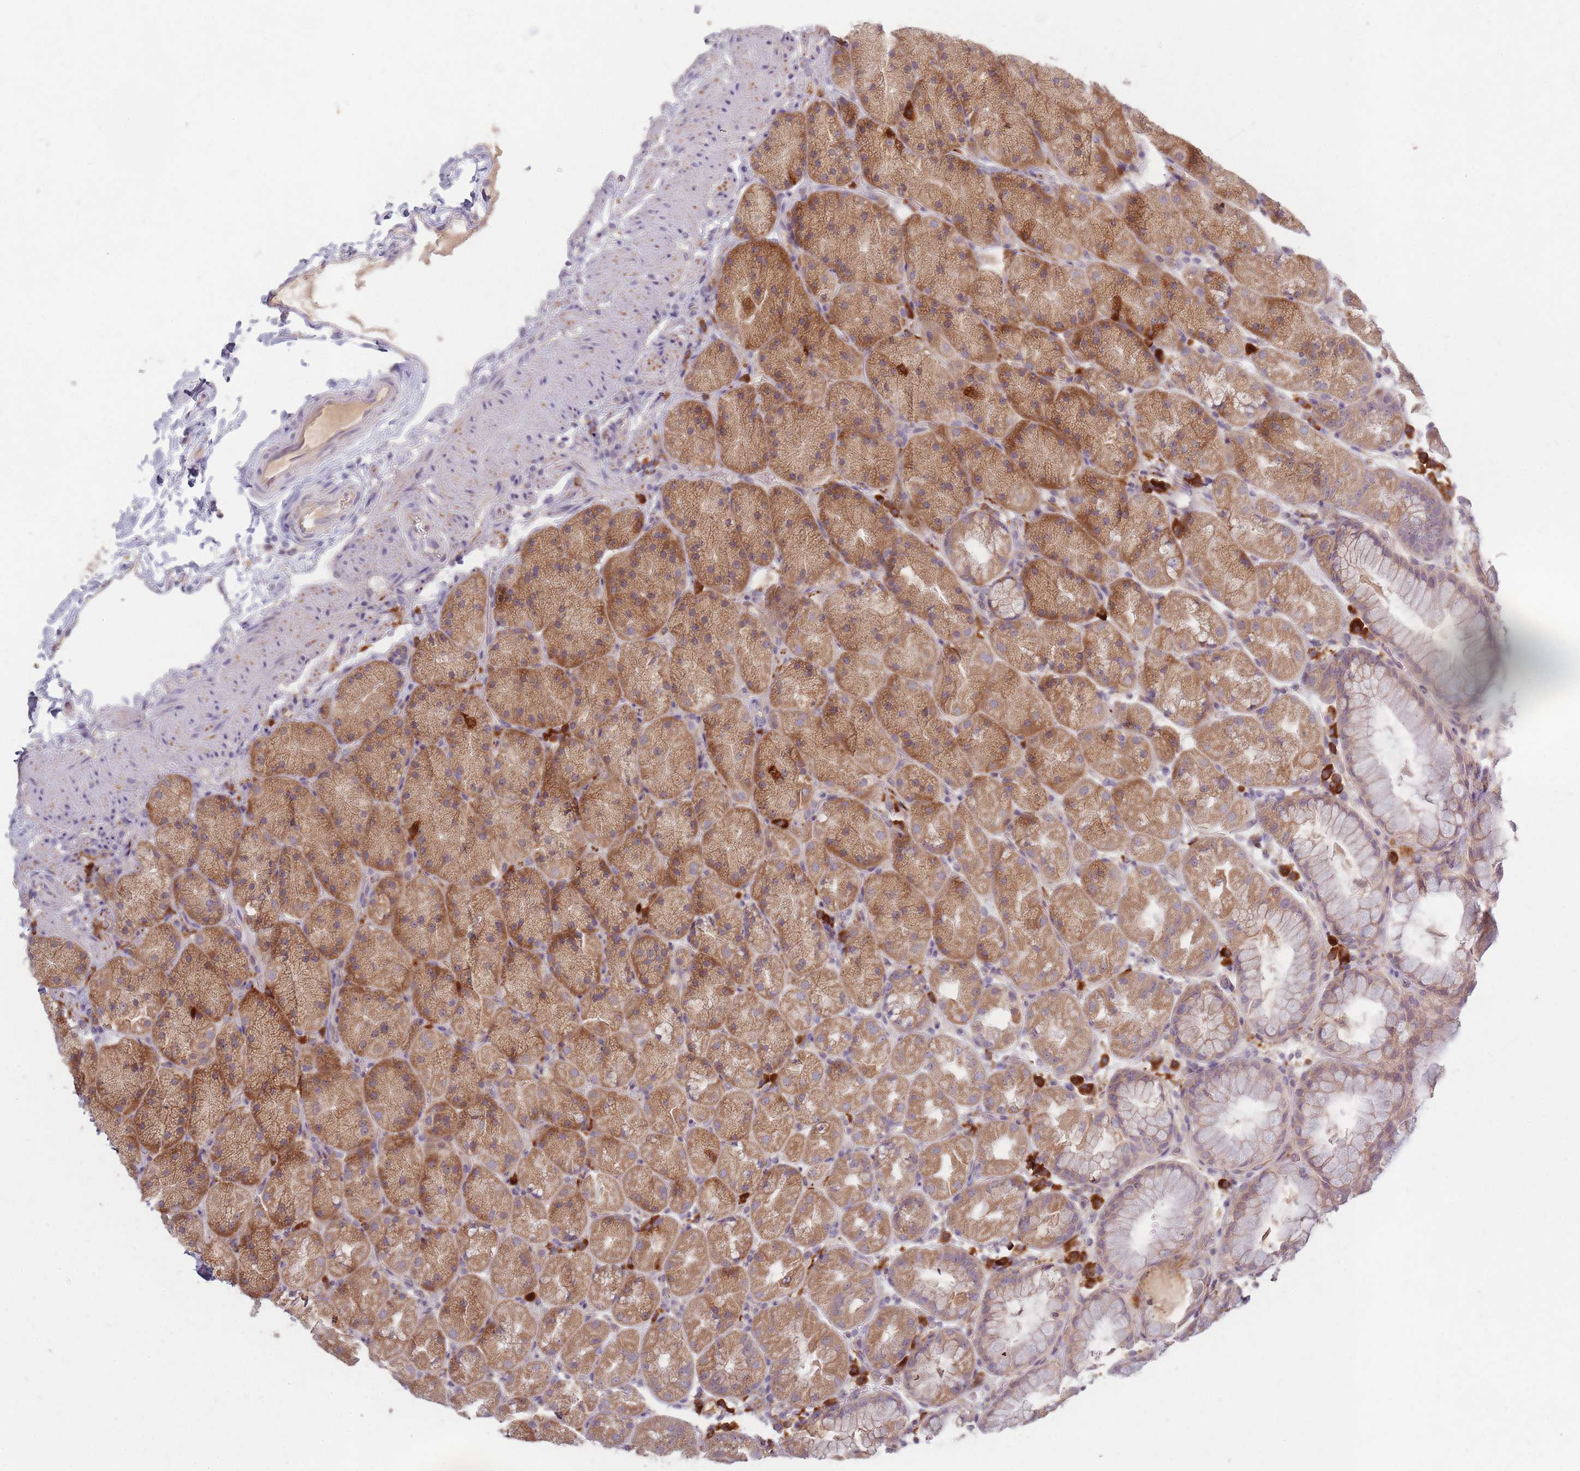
{"staining": {"intensity": "moderate", "quantity": ">75%", "location": "cytoplasmic/membranous"}, "tissue": "stomach", "cell_type": "Glandular cells", "image_type": "normal", "snomed": [{"axis": "morphology", "description": "Normal tissue, NOS"}, {"axis": "topography", "description": "Stomach, upper"}, {"axis": "topography", "description": "Stomach, lower"}], "caption": "Normal stomach reveals moderate cytoplasmic/membranous positivity in about >75% of glandular cells, visualized by immunohistochemistry. (DAB IHC with brightfield microscopy, high magnification).", "gene": "SMIM14", "patient": {"sex": "male", "age": 67}}